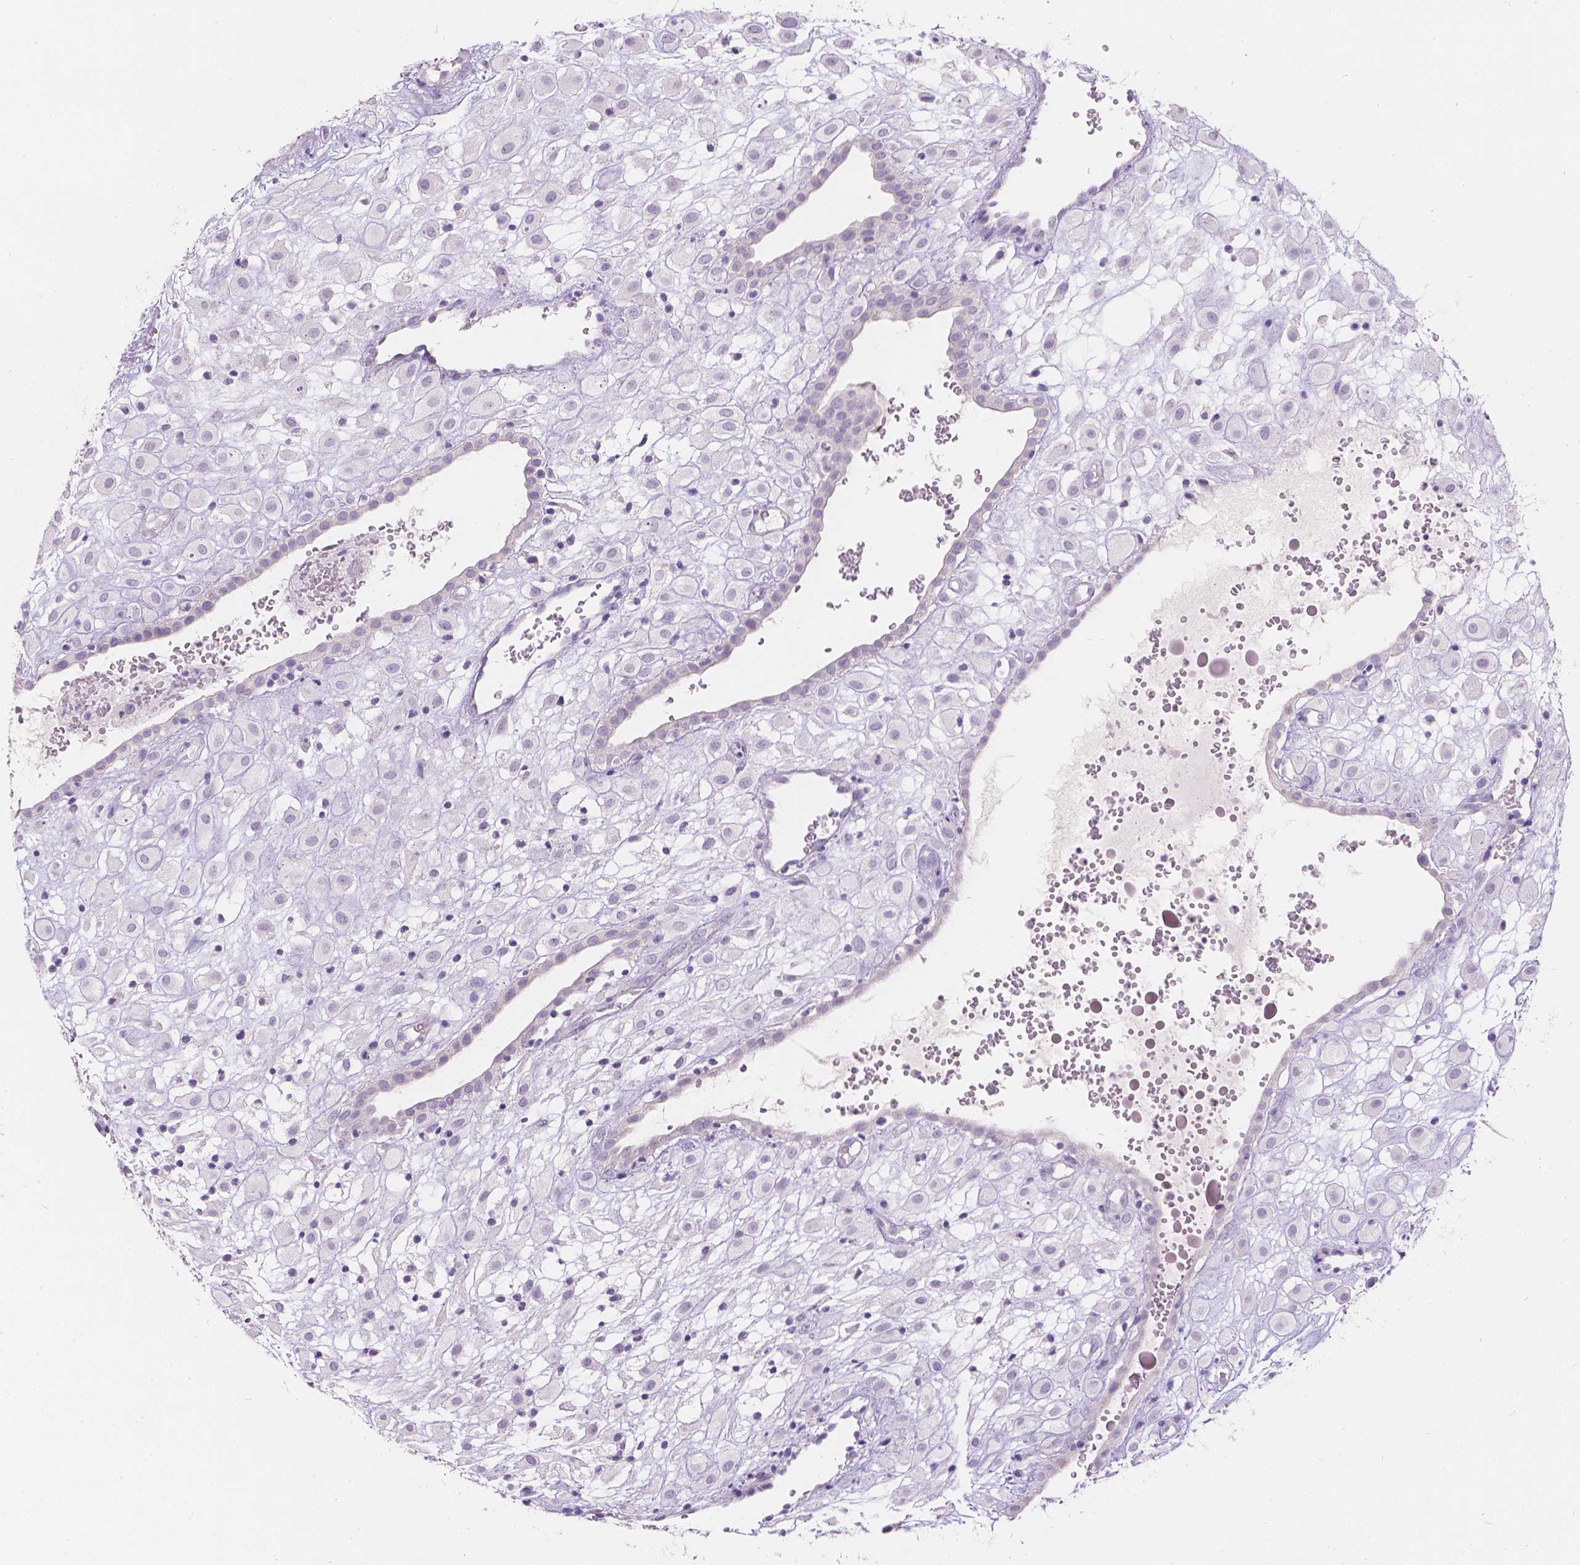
{"staining": {"intensity": "negative", "quantity": "none", "location": "none"}, "tissue": "placenta", "cell_type": "Decidual cells", "image_type": "normal", "snomed": [{"axis": "morphology", "description": "Normal tissue, NOS"}, {"axis": "topography", "description": "Placenta"}], "caption": "The histopathology image demonstrates no staining of decidual cells in normal placenta.", "gene": "HTN3", "patient": {"sex": "female", "age": 24}}